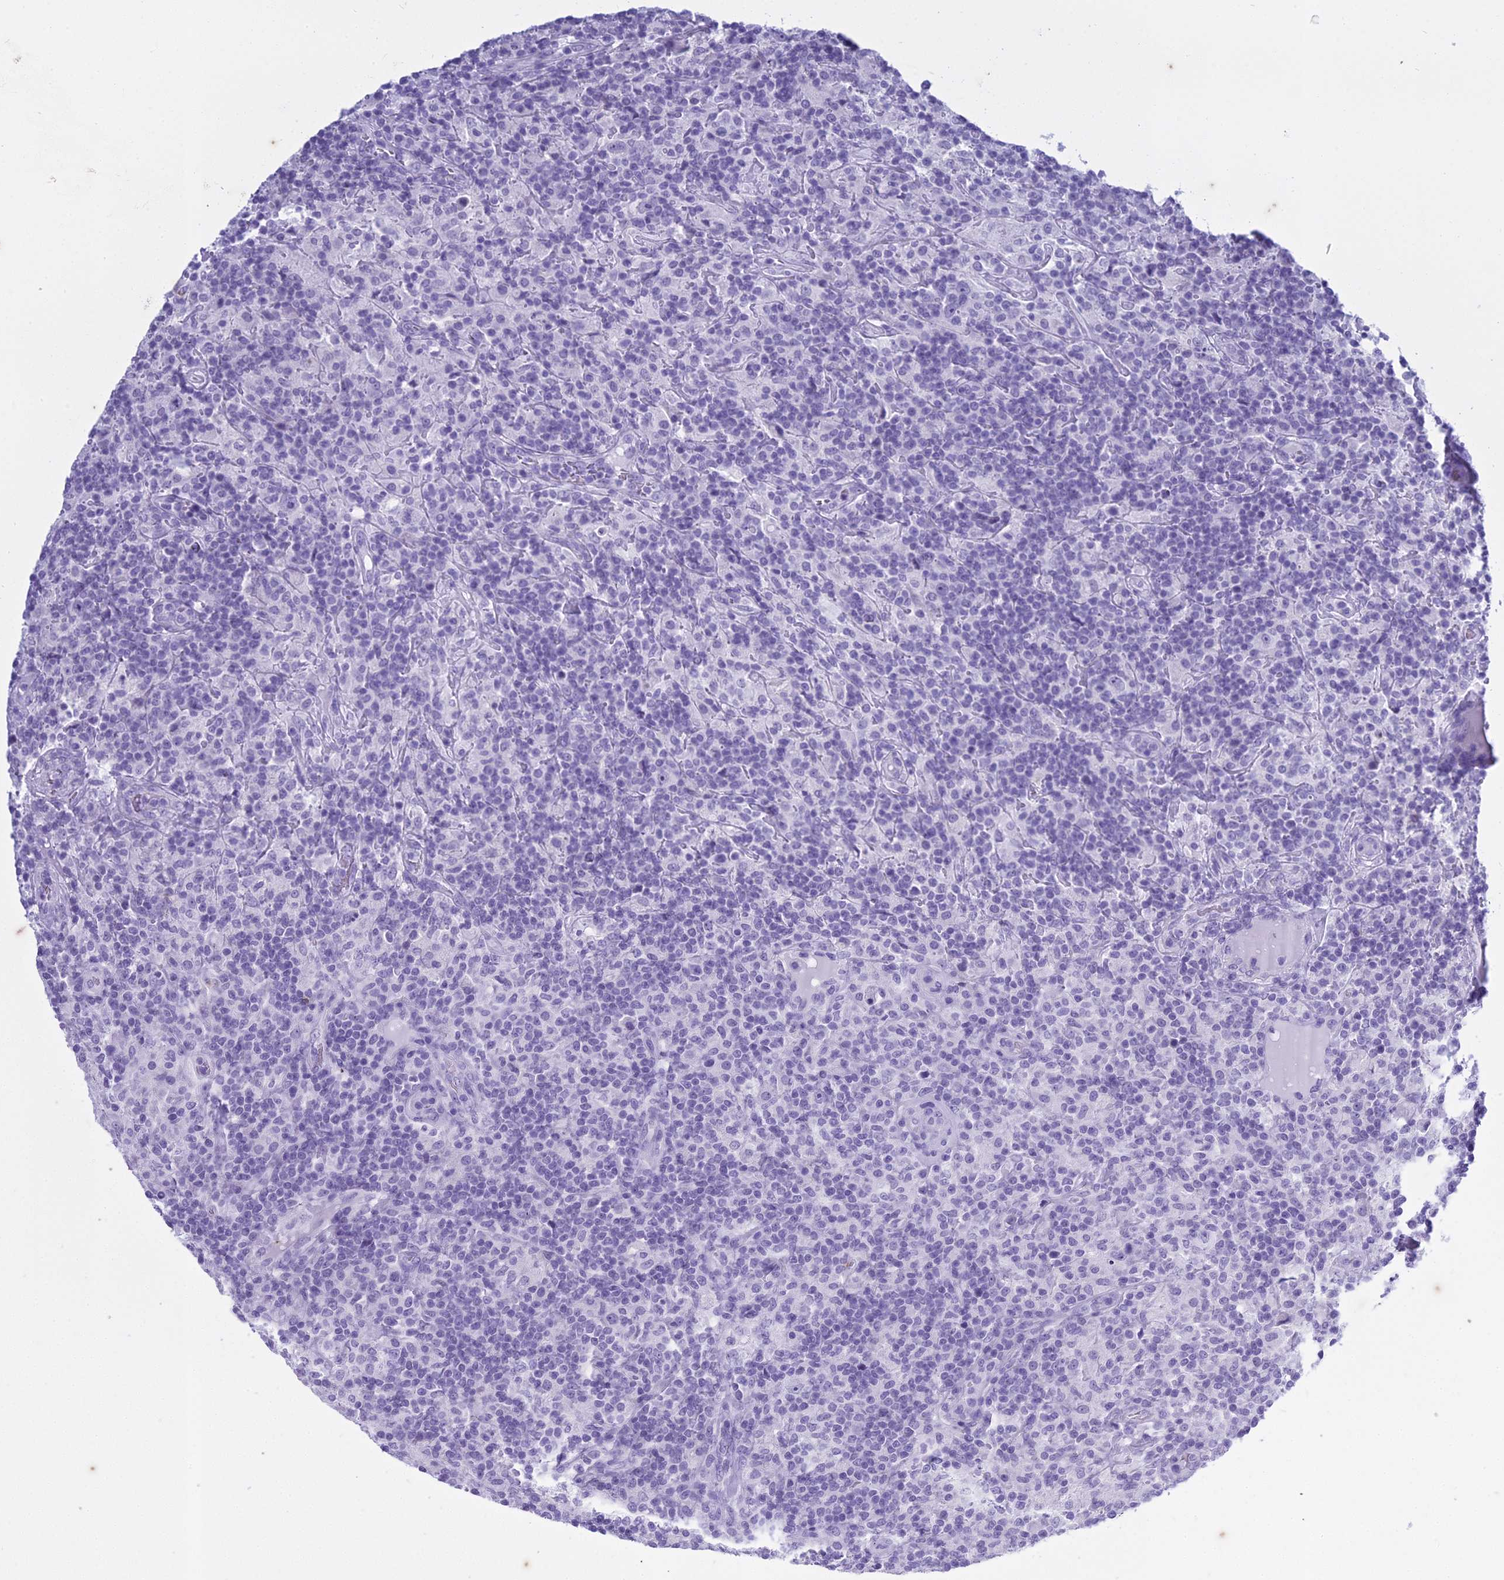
{"staining": {"intensity": "negative", "quantity": "none", "location": "none"}, "tissue": "lymphoma", "cell_type": "Tumor cells", "image_type": "cancer", "snomed": [{"axis": "morphology", "description": "Hodgkin's disease, NOS"}, {"axis": "topography", "description": "Lymph node"}], "caption": "Tumor cells show no significant positivity in Hodgkin's disease.", "gene": "HMGB4", "patient": {"sex": "male", "age": 70}}